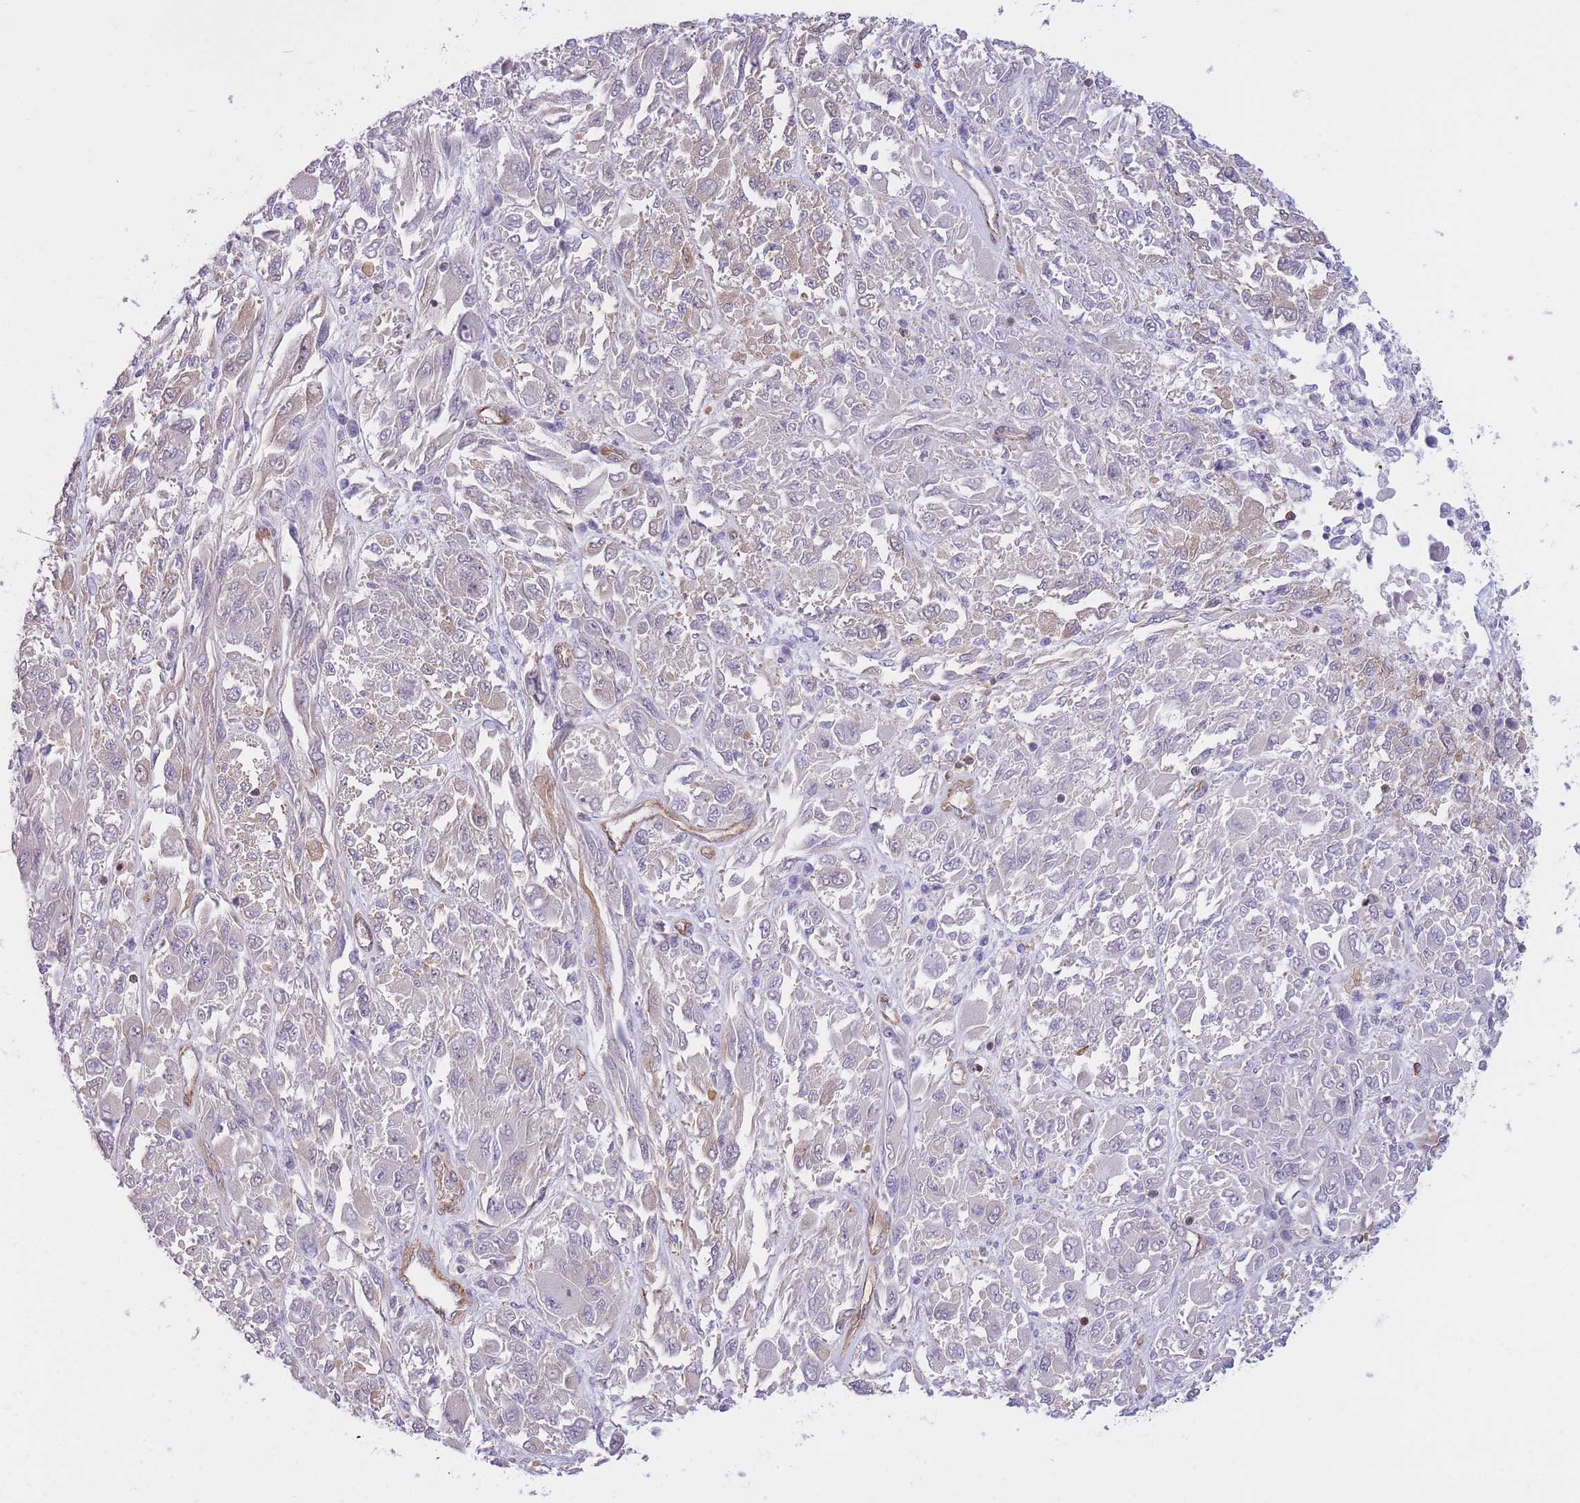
{"staining": {"intensity": "weak", "quantity": "<25%", "location": "cytoplasmic/membranous"}, "tissue": "melanoma", "cell_type": "Tumor cells", "image_type": "cancer", "snomed": [{"axis": "morphology", "description": "Malignant melanoma, NOS"}, {"axis": "topography", "description": "Skin"}], "caption": "This is an immunohistochemistry micrograph of melanoma. There is no positivity in tumor cells.", "gene": "CDC25B", "patient": {"sex": "female", "age": 91}}